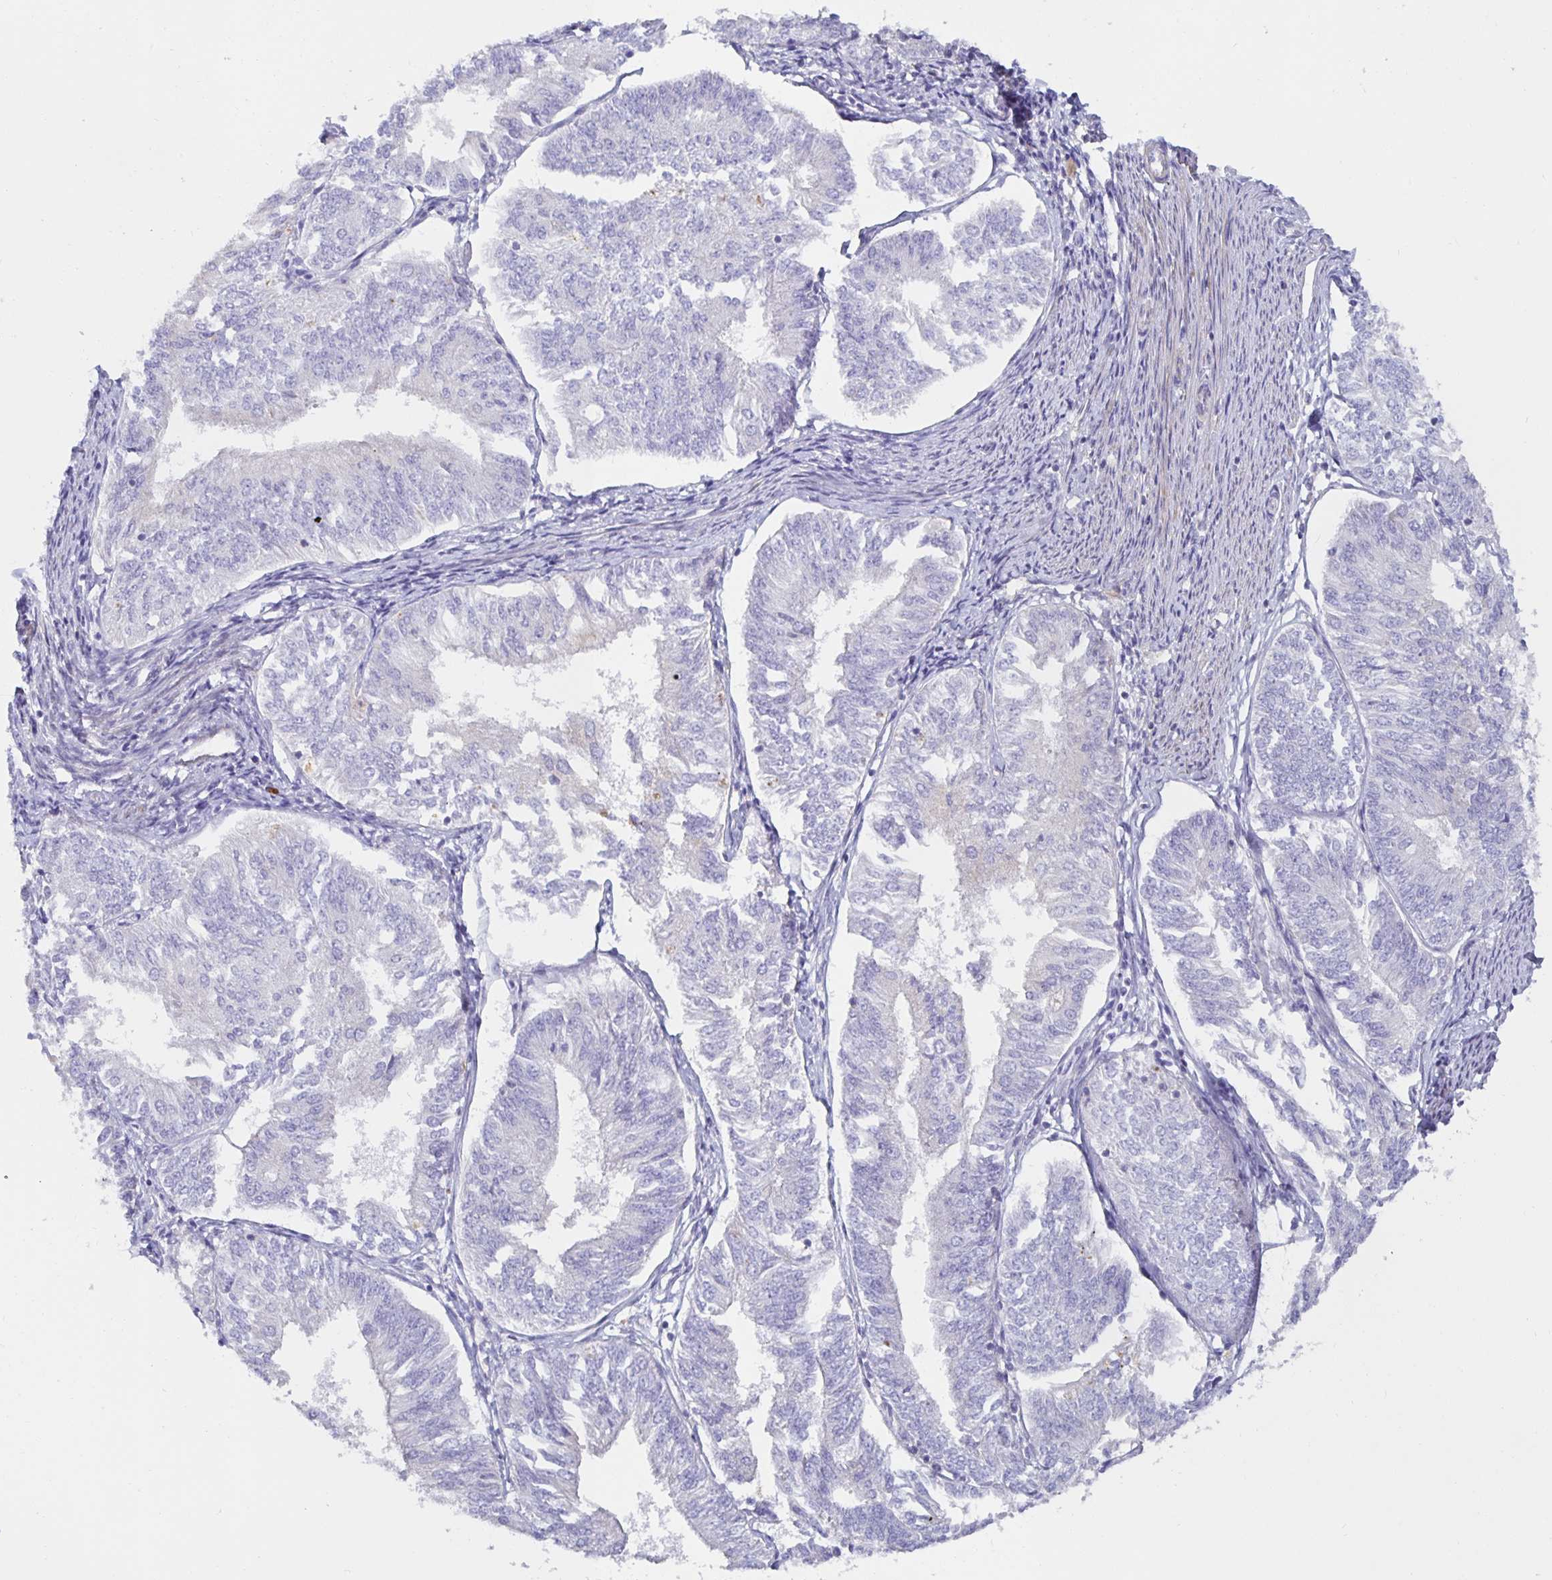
{"staining": {"intensity": "negative", "quantity": "none", "location": "none"}, "tissue": "endometrial cancer", "cell_type": "Tumor cells", "image_type": "cancer", "snomed": [{"axis": "morphology", "description": "Adenocarcinoma, NOS"}, {"axis": "topography", "description": "Endometrium"}], "caption": "Human endometrial adenocarcinoma stained for a protein using immunohistochemistry displays no staining in tumor cells.", "gene": "METTL22", "patient": {"sex": "female", "age": 58}}